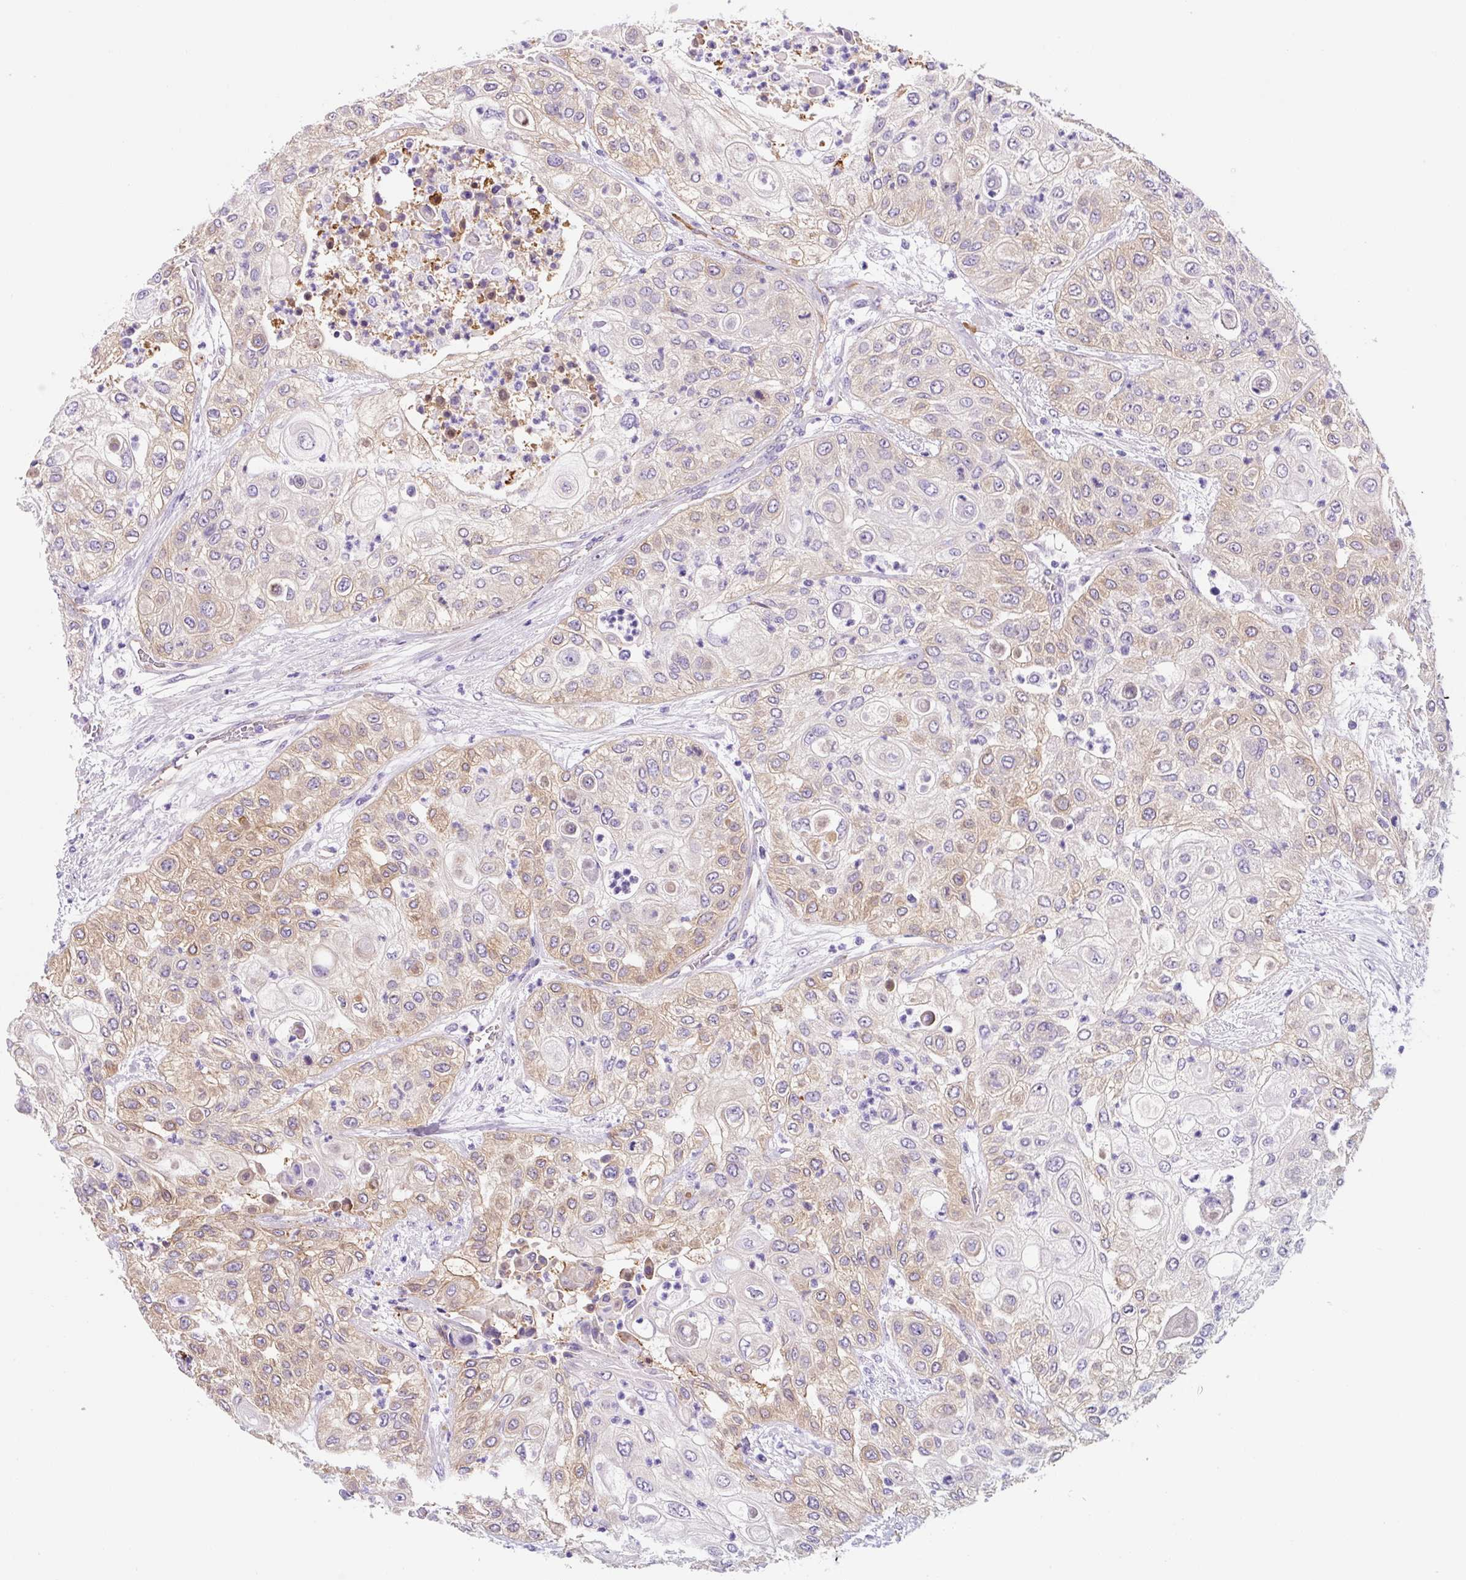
{"staining": {"intensity": "weak", "quantity": ">75%", "location": "cytoplasmic/membranous"}, "tissue": "urothelial cancer", "cell_type": "Tumor cells", "image_type": "cancer", "snomed": [{"axis": "morphology", "description": "Urothelial carcinoma, High grade"}, {"axis": "topography", "description": "Urinary bladder"}], "caption": "Urothelial cancer tissue demonstrates weak cytoplasmic/membranous staining in about >75% of tumor cells", "gene": "ASB4", "patient": {"sex": "female", "age": 79}}